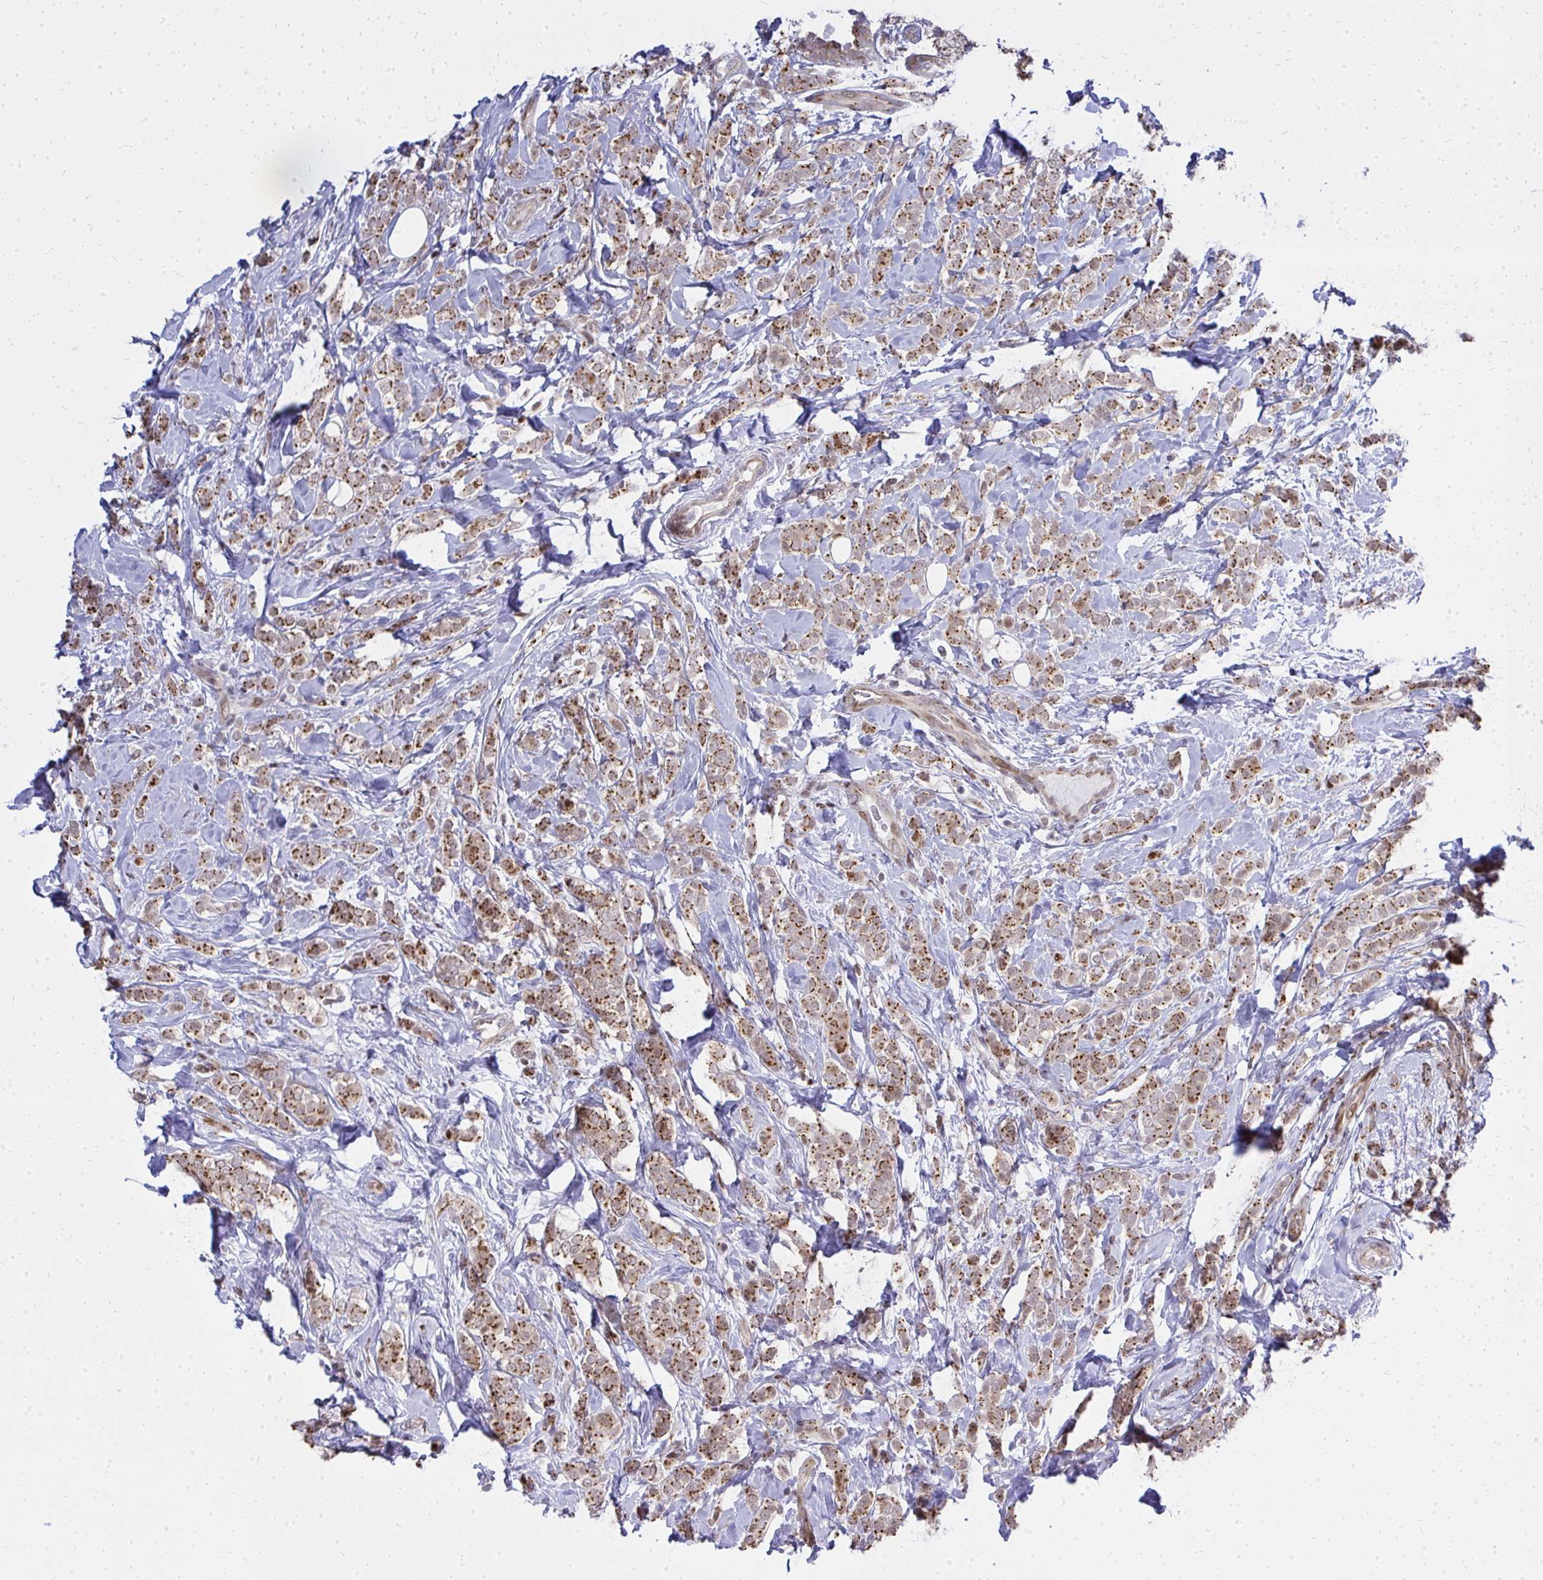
{"staining": {"intensity": "strong", "quantity": ">75%", "location": "cytoplasmic/membranous"}, "tissue": "breast cancer", "cell_type": "Tumor cells", "image_type": "cancer", "snomed": [{"axis": "morphology", "description": "Lobular carcinoma"}, {"axis": "topography", "description": "Breast"}], "caption": "Protein expression analysis of breast lobular carcinoma exhibits strong cytoplasmic/membranous staining in approximately >75% of tumor cells.", "gene": "PIGY", "patient": {"sex": "female", "age": 49}}